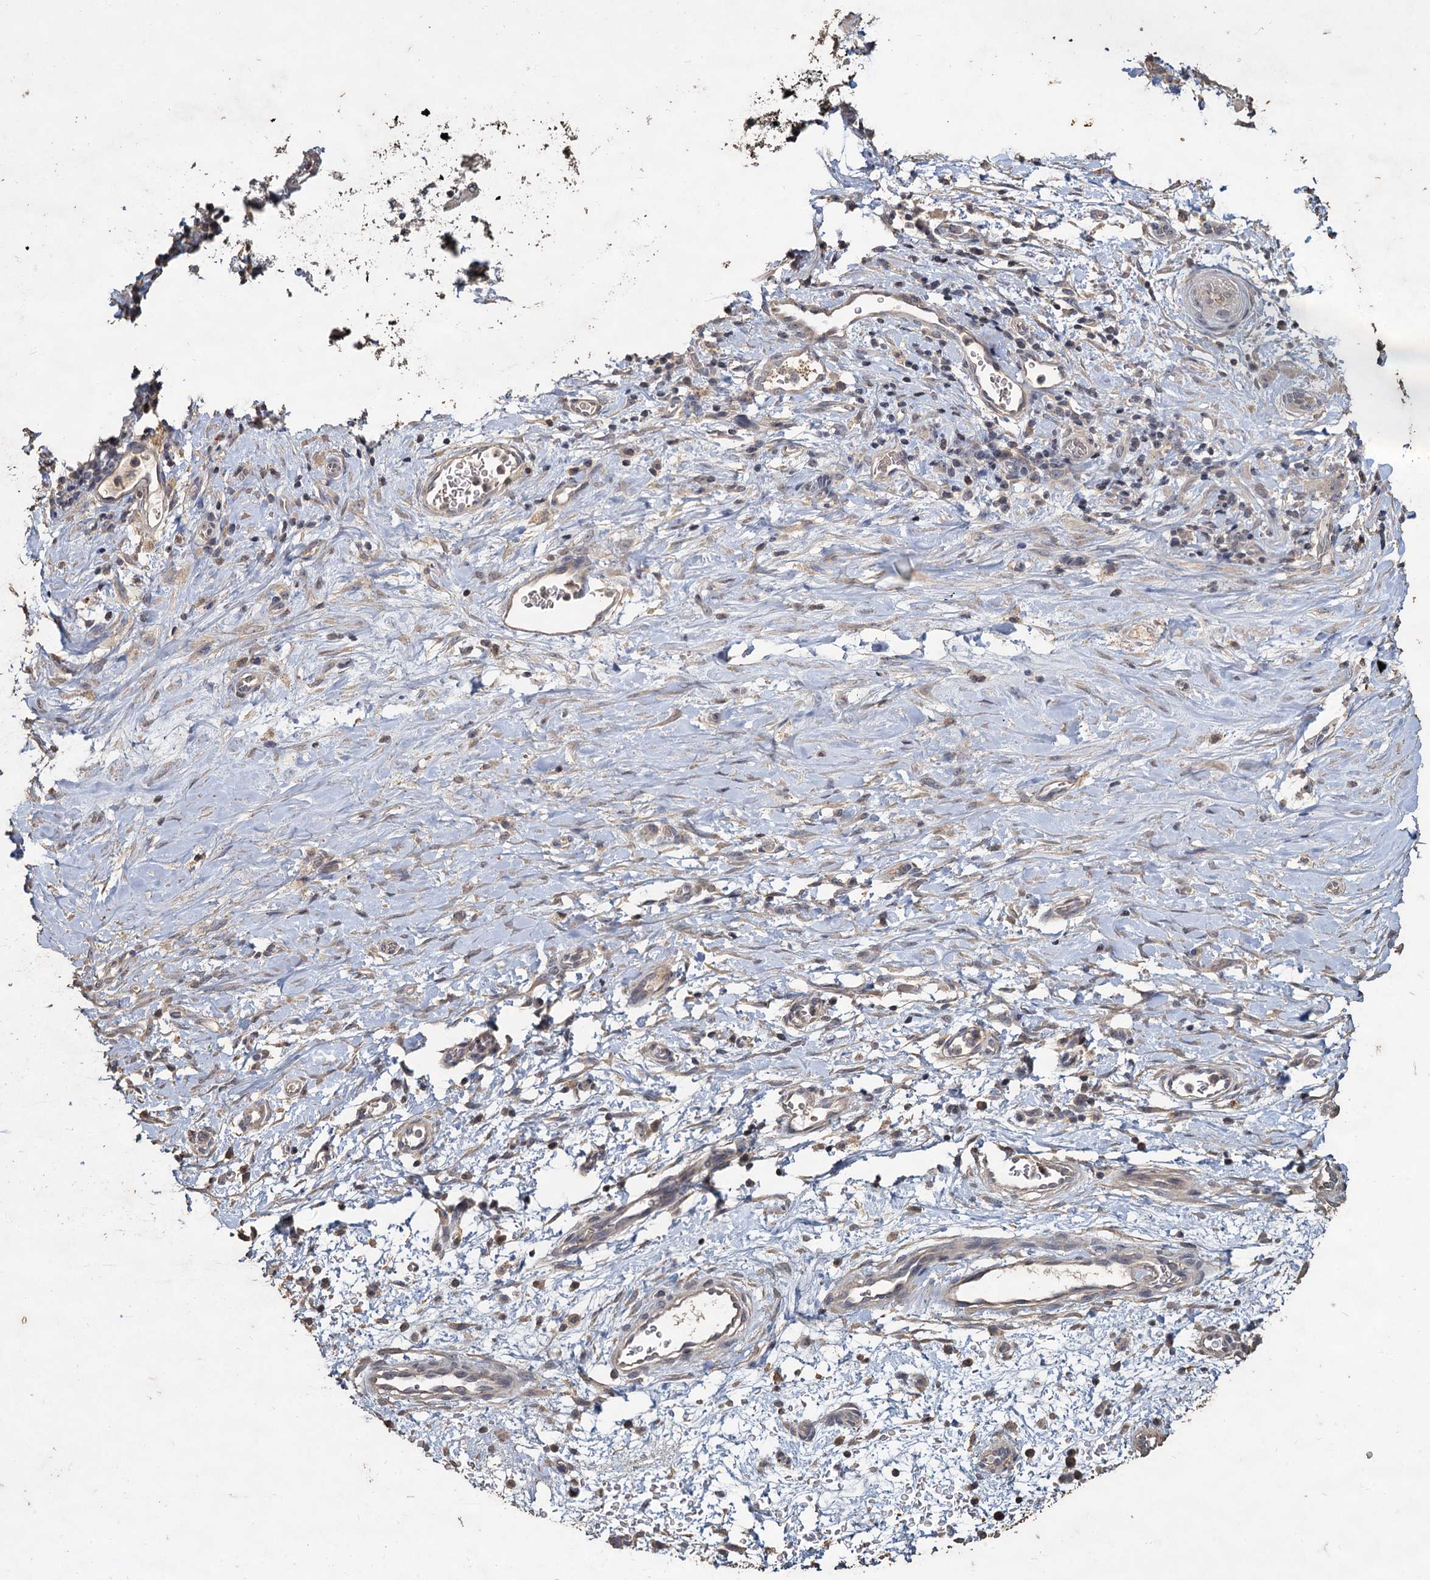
{"staining": {"intensity": "negative", "quantity": "none", "location": "none"}, "tissue": "stomach cancer", "cell_type": "Tumor cells", "image_type": "cancer", "snomed": [{"axis": "morphology", "description": "Adenocarcinoma, NOS"}, {"axis": "topography", "description": "Stomach"}], "caption": "This is a image of immunohistochemistry staining of stomach cancer (adenocarcinoma), which shows no staining in tumor cells.", "gene": "CCDC61", "patient": {"sex": "male", "age": 48}}